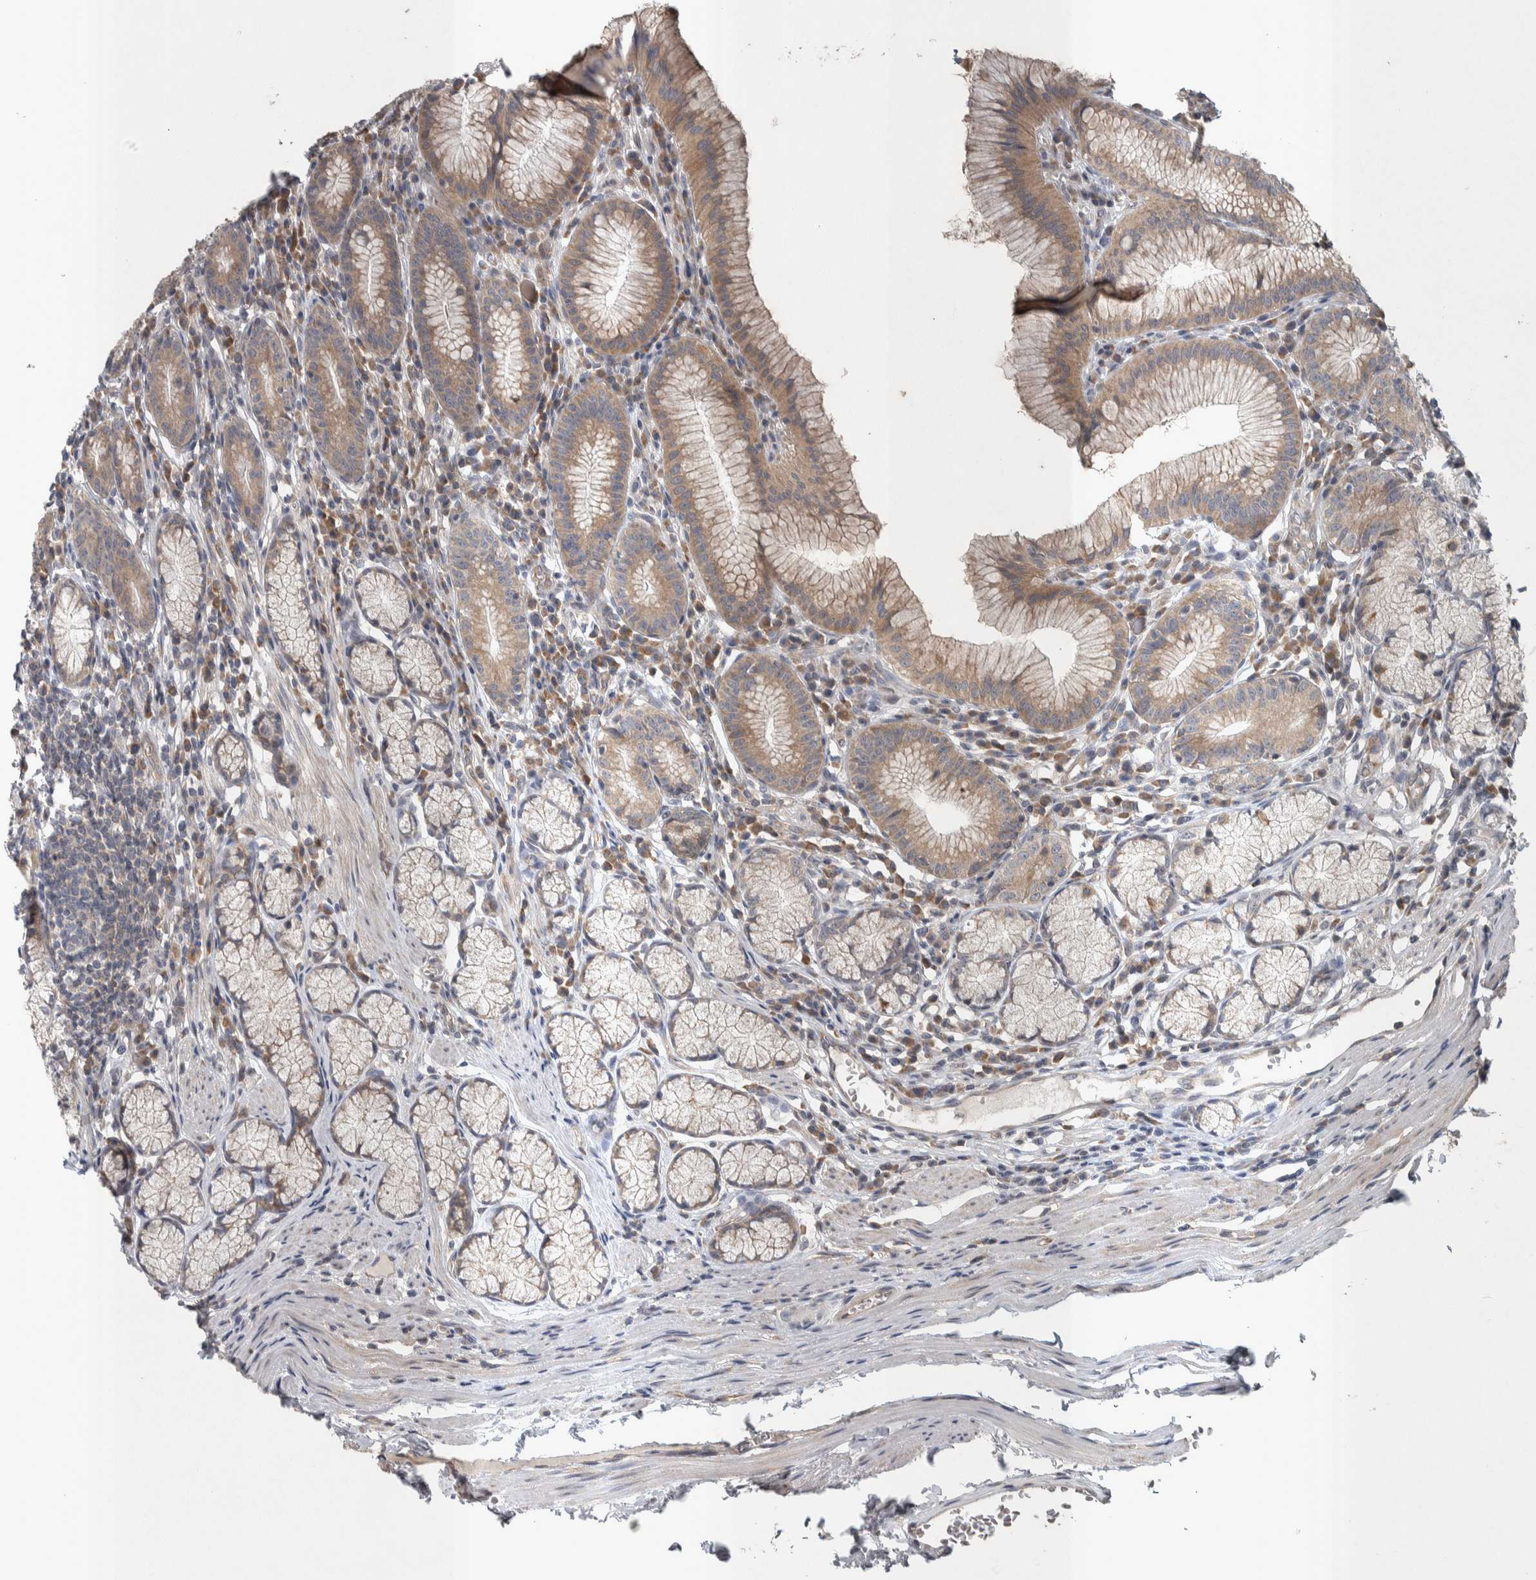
{"staining": {"intensity": "moderate", "quantity": ">75%", "location": "cytoplasmic/membranous"}, "tissue": "stomach", "cell_type": "Glandular cells", "image_type": "normal", "snomed": [{"axis": "morphology", "description": "Normal tissue, NOS"}, {"axis": "topography", "description": "Stomach"}], "caption": "Immunohistochemistry (IHC) of unremarkable stomach exhibits medium levels of moderate cytoplasmic/membranous staining in about >75% of glandular cells.", "gene": "SRP68", "patient": {"sex": "male", "age": 55}}